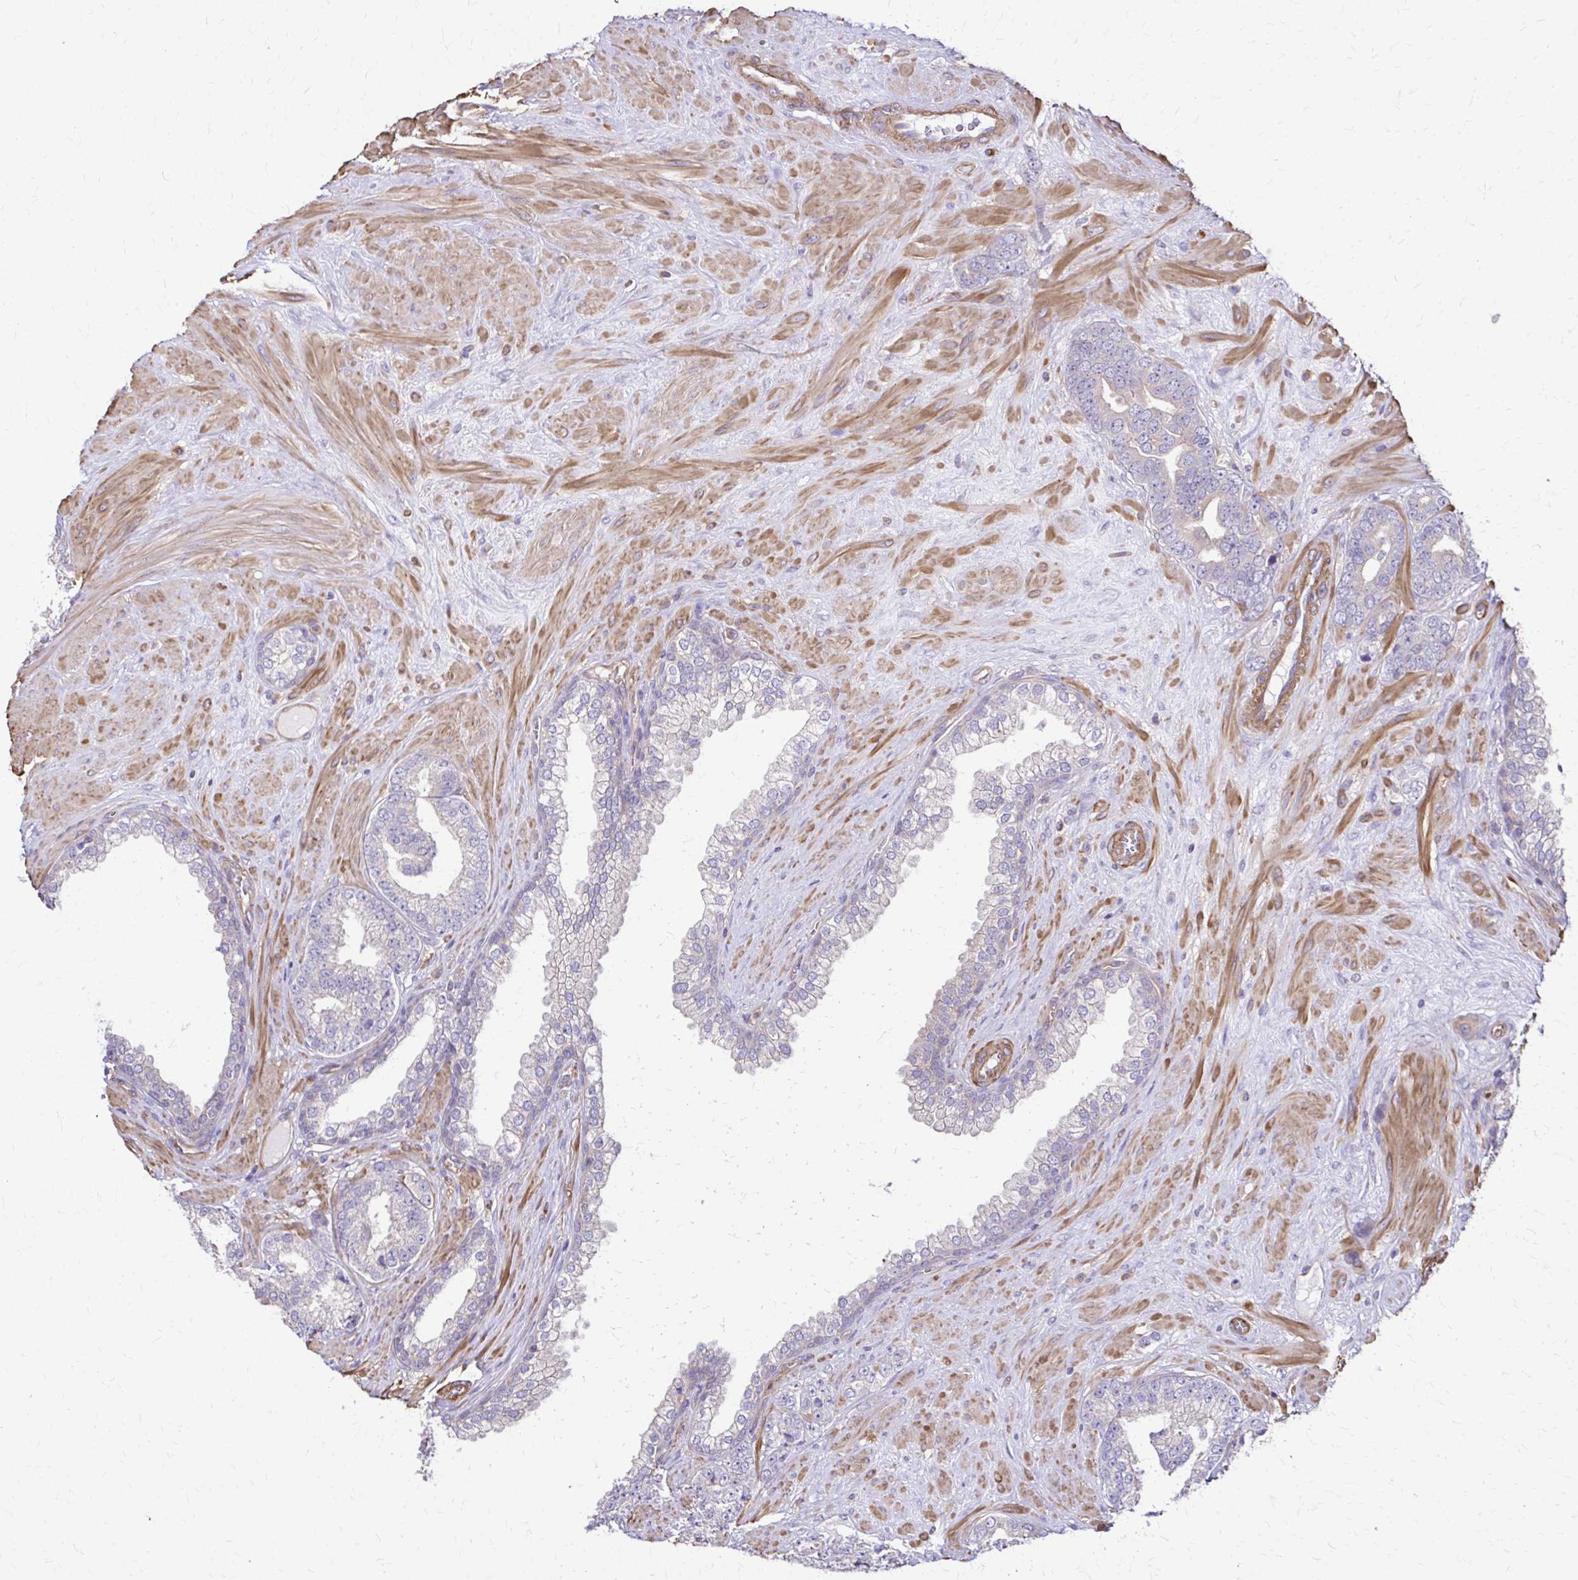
{"staining": {"intensity": "negative", "quantity": "none", "location": "none"}, "tissue": "prostate cancer", "cell_type": "Tumor cells", "image_type": "cancer", "snomed": [{"axis": "morphology", "description": "Adenocarcinoma, High grade"}, {"axis": "topography", "description": "Prostate"}], "caption": "Tumor cells show no significant protein expression in adenocarcinoma (high-grade) (prostate).", "gene": "DSP", "patient": {"sex": "male", "age": 62}}